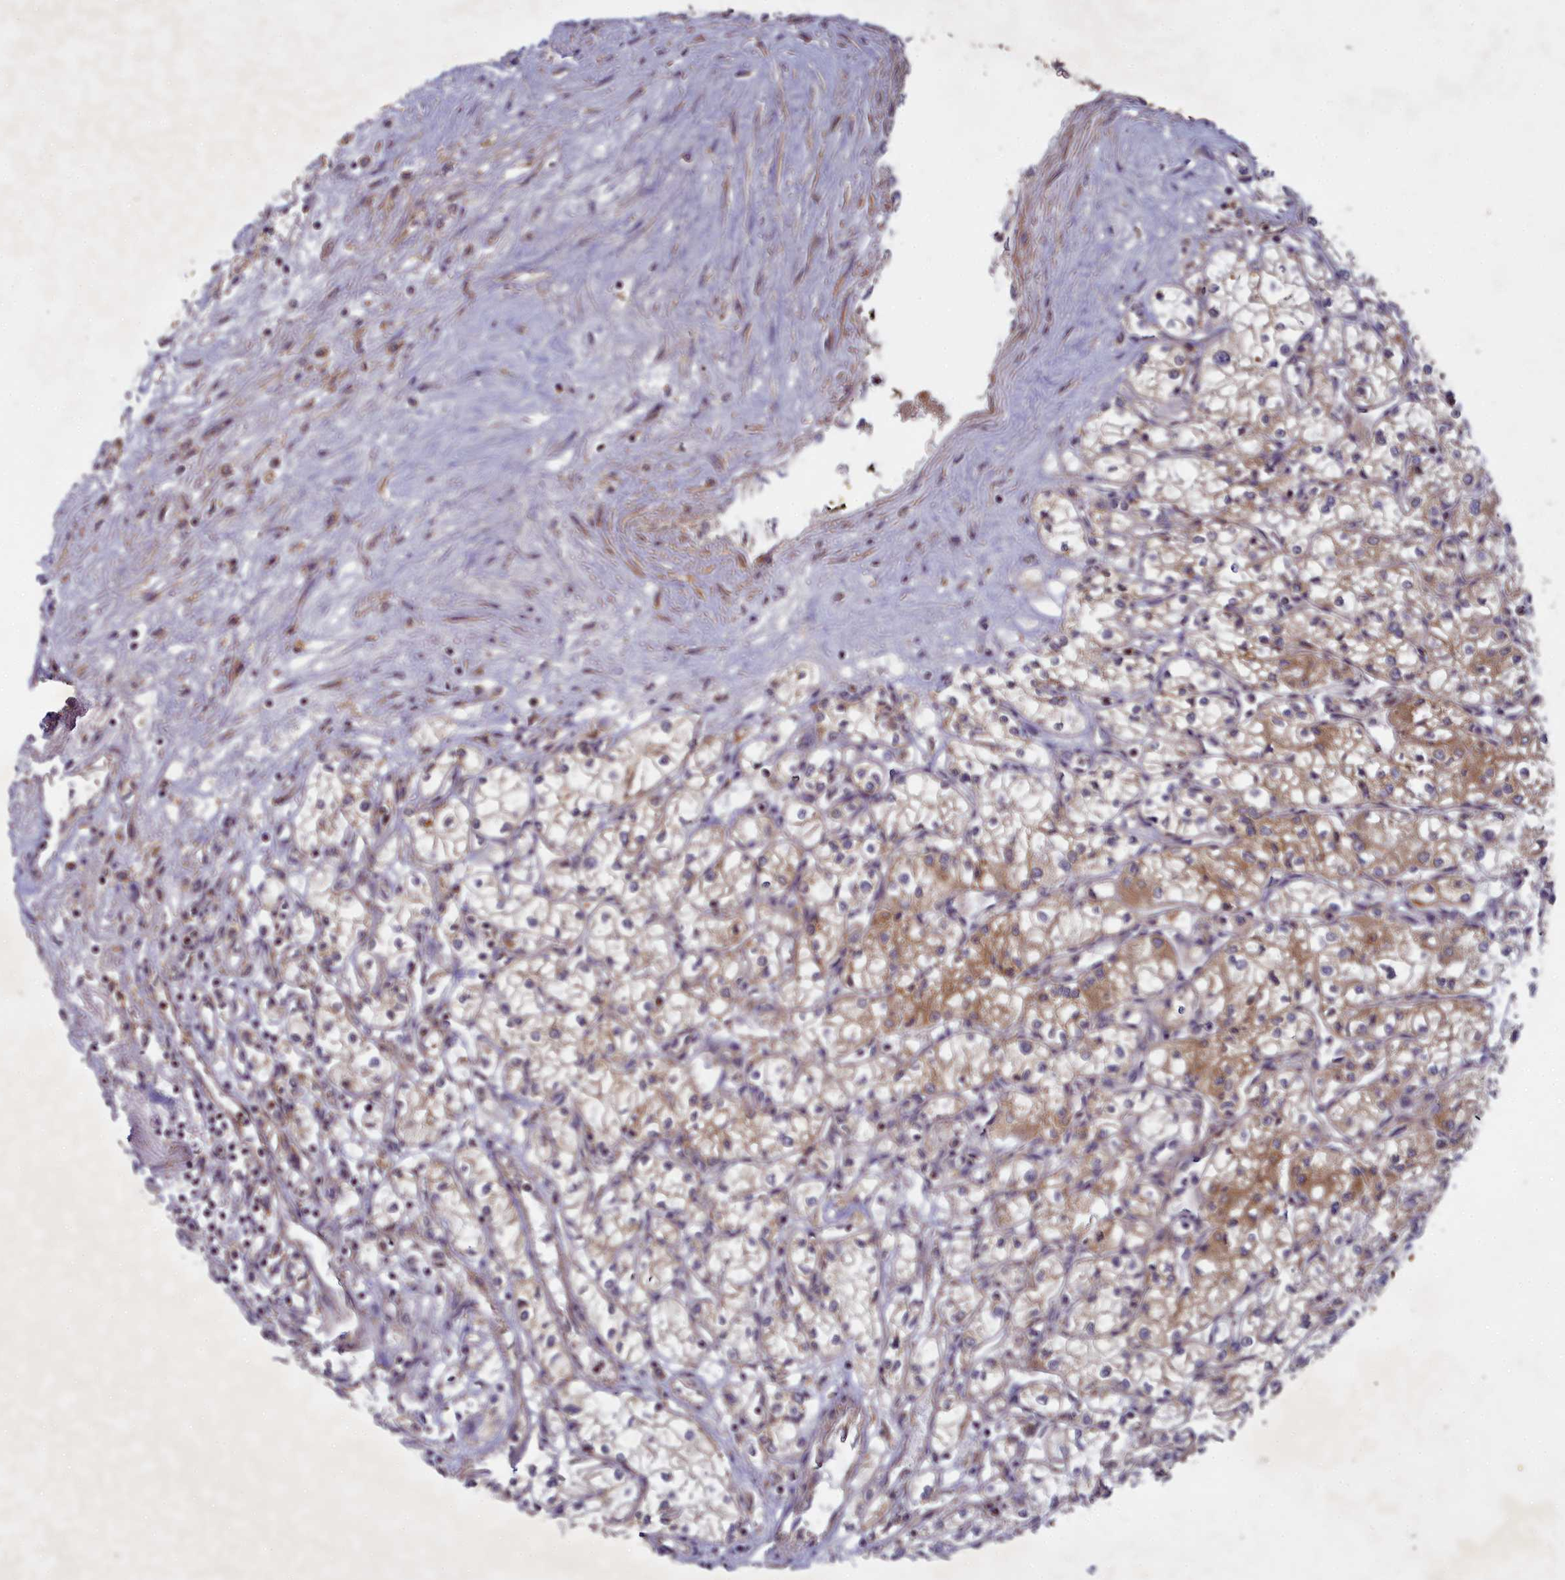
{"staining": {"intensity": "moderate", "quantity": "<25%", "location": "cytoplasmic/membranous"}, "tissue": "renal cancer", "cell_type": "Tumor cells", "image_type": "cancer", "snomed": [{"axis": "morphology", "description": "Adenocarcinoma, NOS"}, {"axis": "topography", "description": "Kidney"}], "caption": "Protein analysis of adenocarcinoma (renal) tissue displays moderate cytoplasmic/membranous staining in about <25% of tumor cells.", "gene": "CCDC167", "patient": {"sex": "male", "age": 59}}